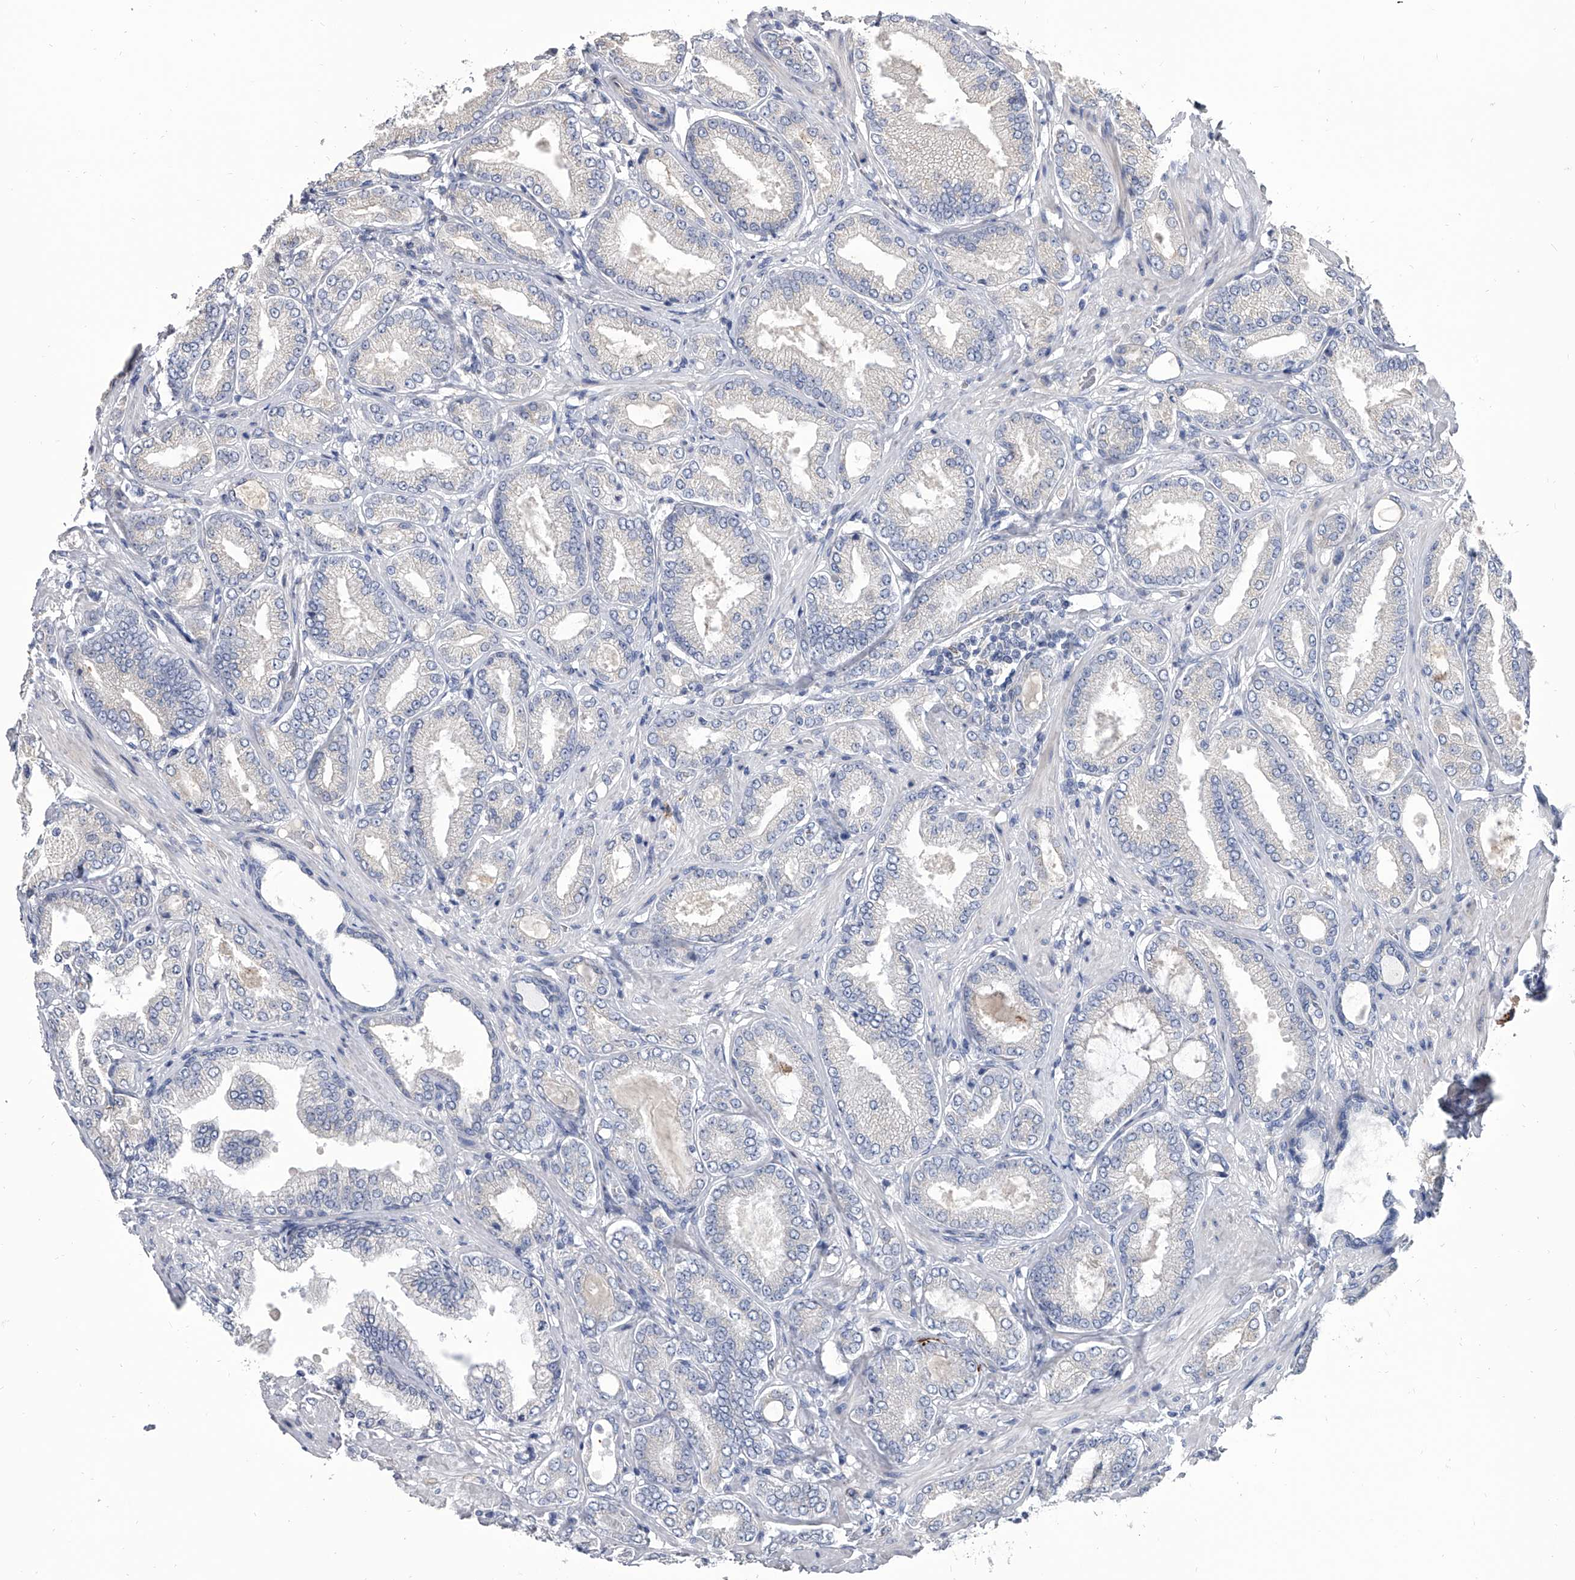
{"staining": {"intensity": "negative", "quantity": "none", "location": "none"}, "tissue": "prostate cancer", "cell_type": "Tumor cells", "image_type": "cancer", "snomed": [{"axis": "morphology", "description": "Adenocarcinoma, Low grade"}, {"axis": "topography", "description": "Prostate"}], "caption": "High magnification brightfield microscopy of low-grade adenocarcinoma (prostate) stained with DAB (brown) and counterstained with hematoxylin (blue): tumor cells show no significant positivity. (DAB immunohistochemistry visualized using brightfield microscopy, high magnification).", "gene": "SPP1", "patient": {"sex": "male", "age": 63}}